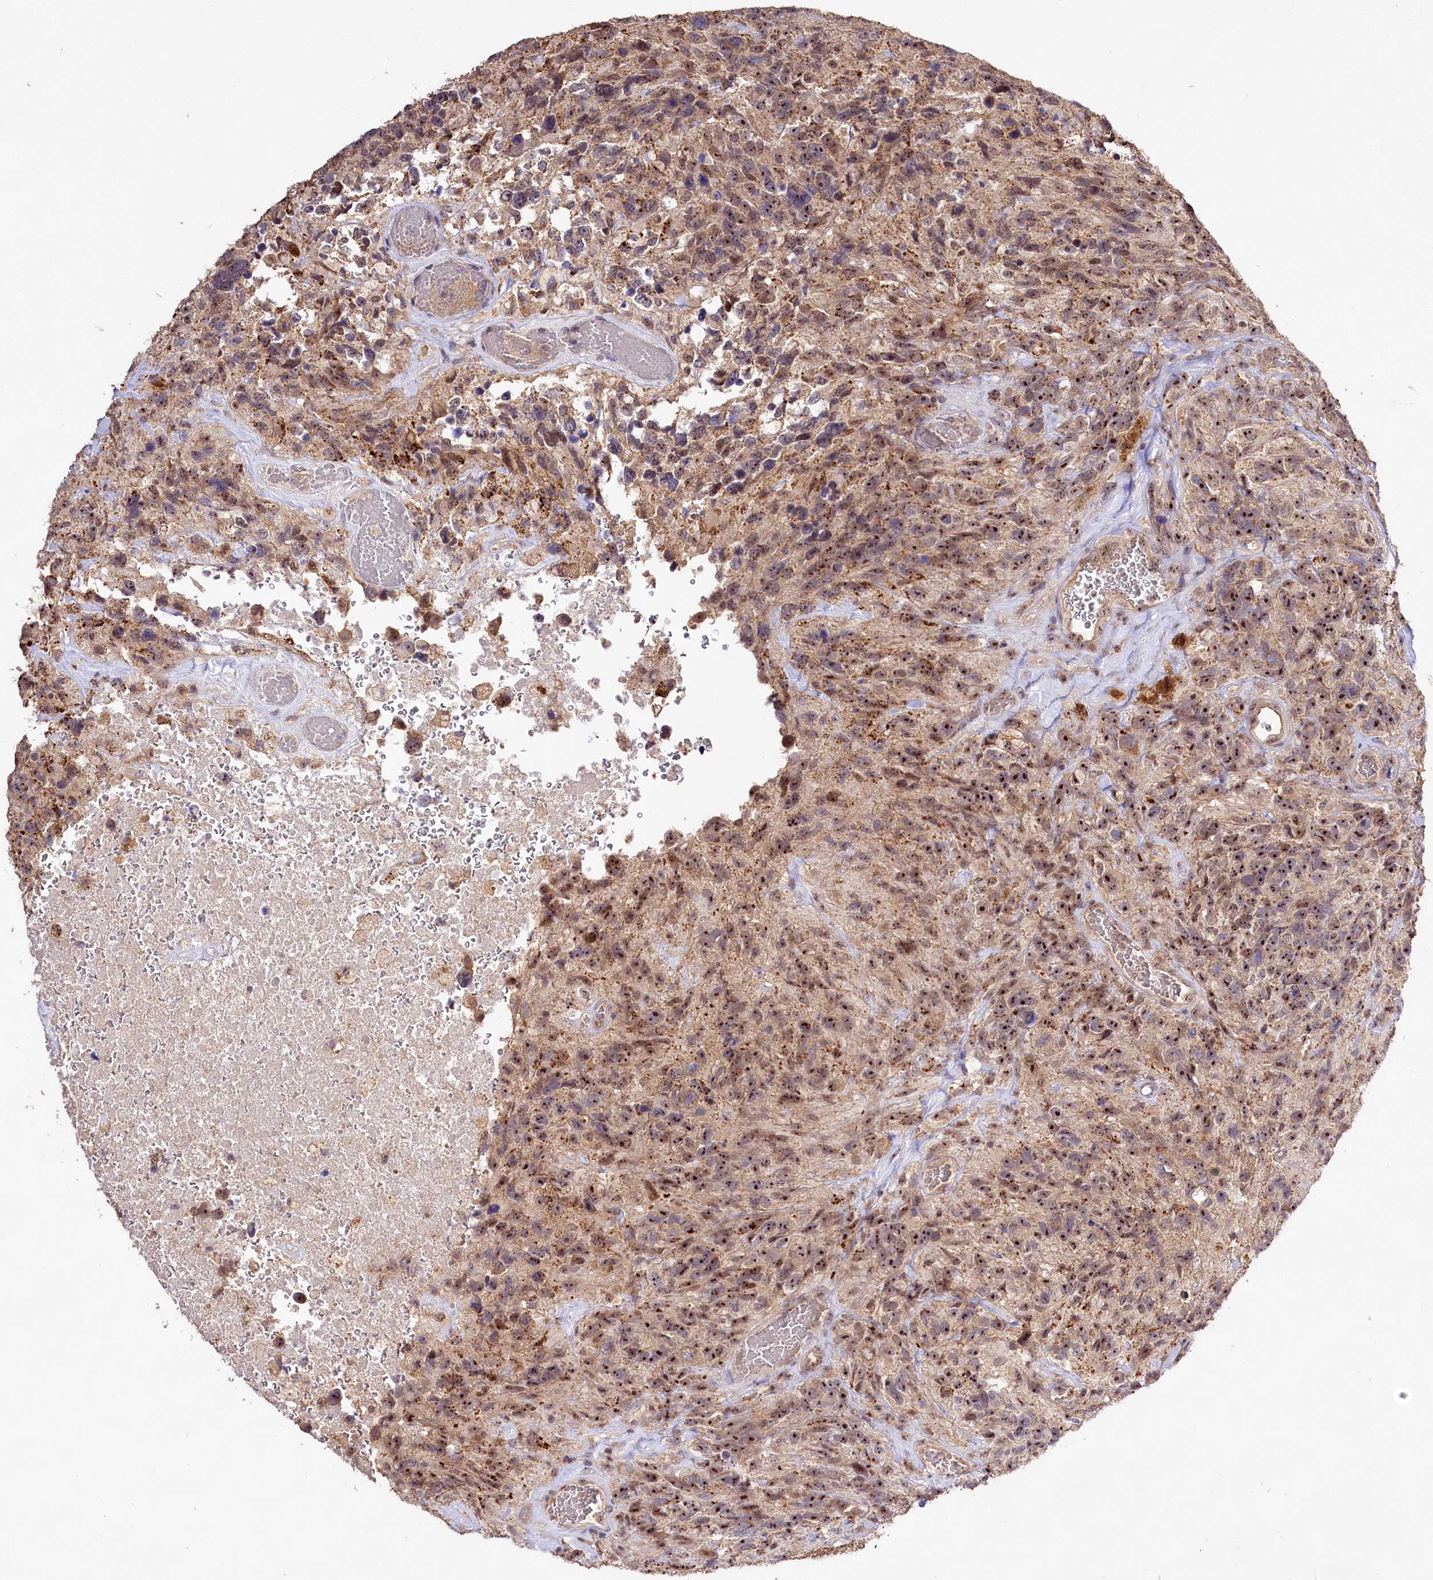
{"staining": {"intensity": "moderate", "quantity": ">75%", "location": "nuclear"}, "tissue": "glioma", "cell_type": "Tumor cells", "image_type": "cancer", "snomed": [{"axis": "morphology", "description": "Glioma, malignant, High grade"}, {"axis": "topography", "description": "Brain"}], "caption": "DAB (3,3'-diaminobenzidine) immunohistochemical staining of glioma displays moderate nuclear protein positivity in approximately >75% of tumor cells.", "gene": "RRP8", "patient": {"sex": "male", "age": 69}}